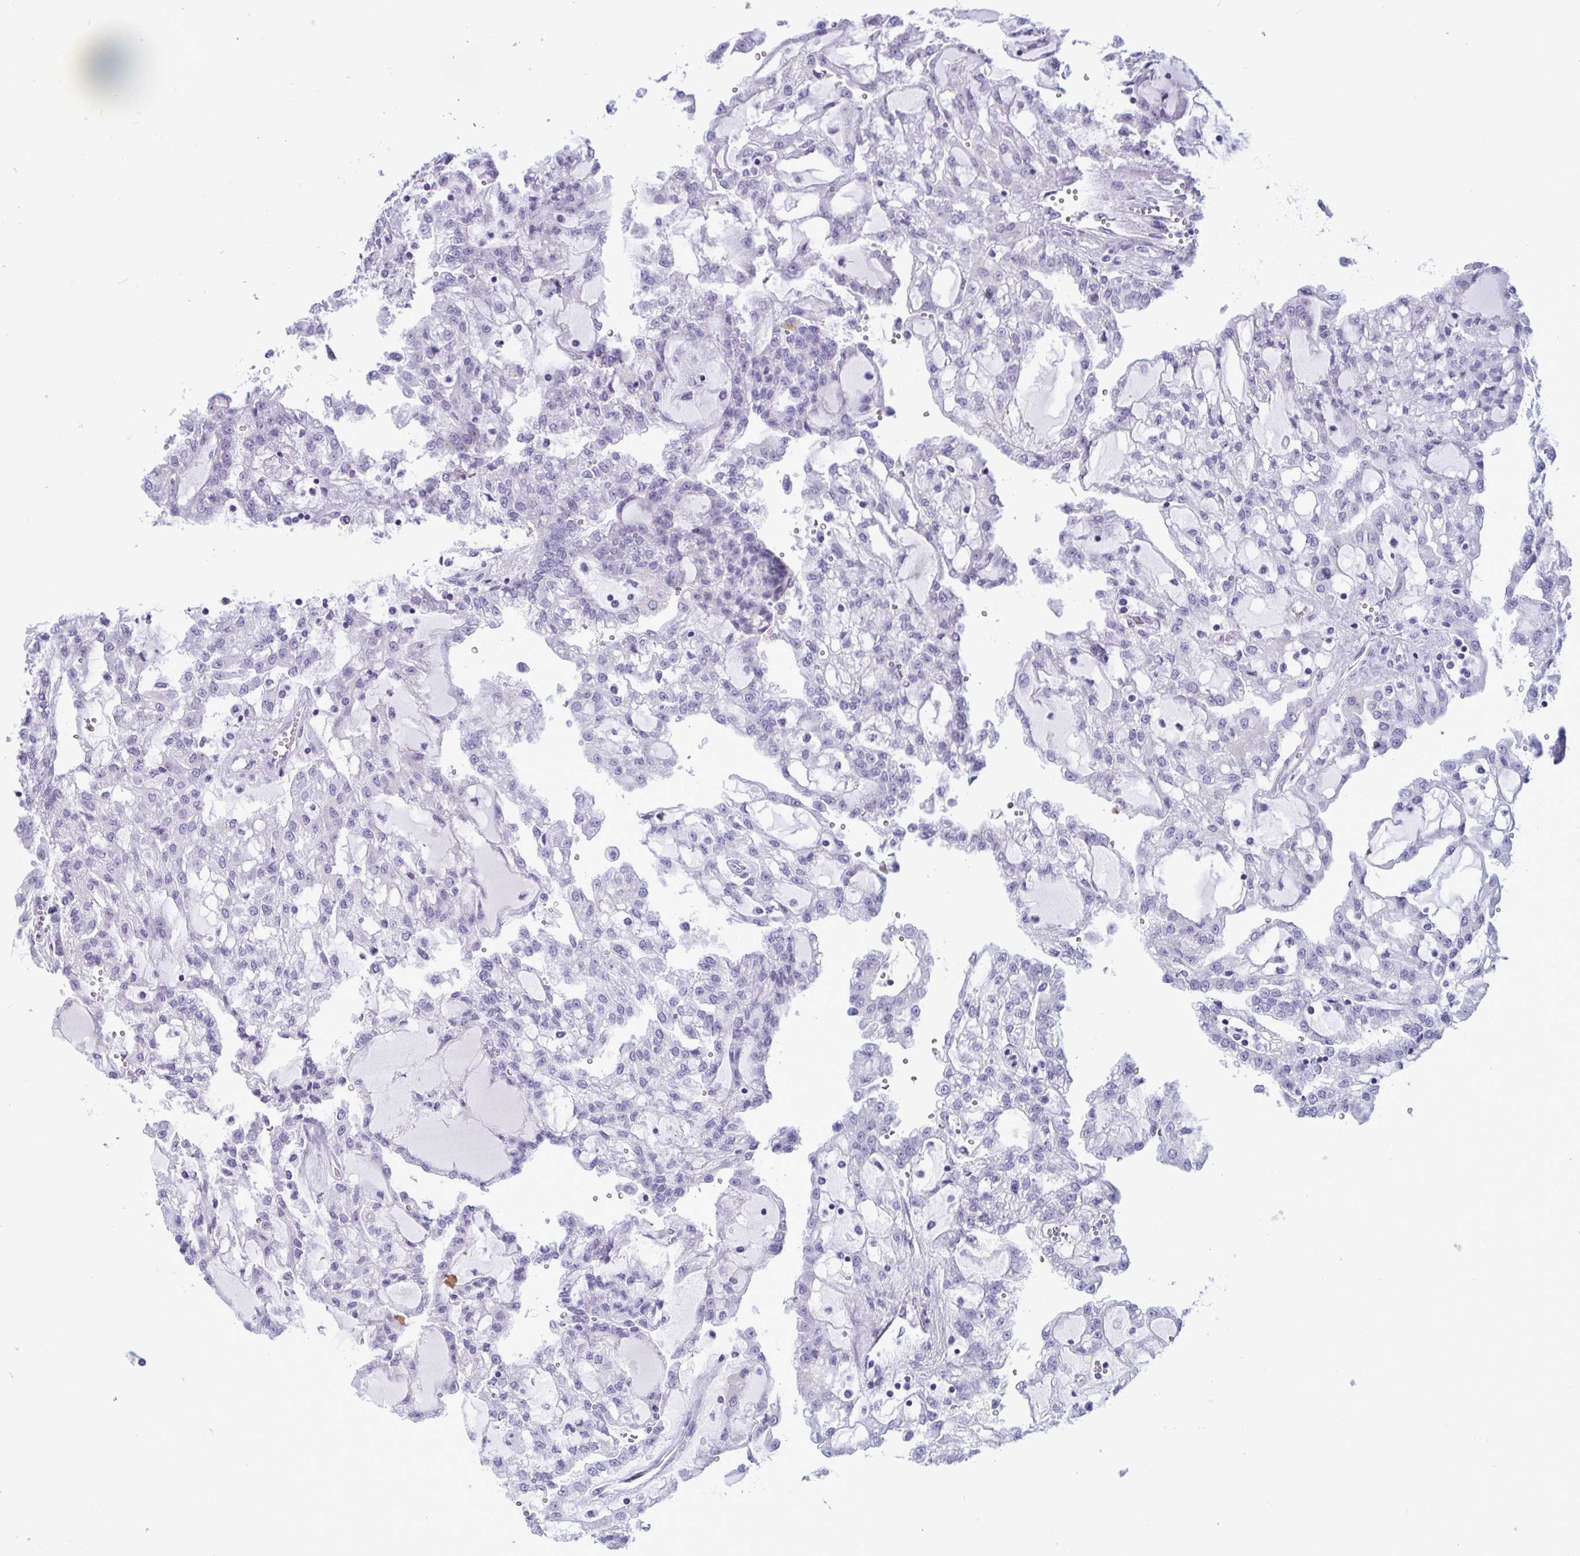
{"staining": {"intensity": "negative", "quantity": "none", "location": "none"}, "tissue": "renal cancer", "cell_type": "Tumor cells", "image_type": "cancer", "snomed": [{"axis": "morphology", "description": "Adenocarcinoma, NOS"}, {"axis": "topography", "description": "Kidney"}], "caption": "There is no significant positivity in tumor cells of renal adenocarcinoma. The staining was performed using DAB (3,3'-diaminobenzidine) to visualize the protein expression in brown, while the nuclei were stained in blue with hematoxylin (Magnification: 20x).", "gene": "MYH10", "patient": {"sex": "male", "age": 63}}